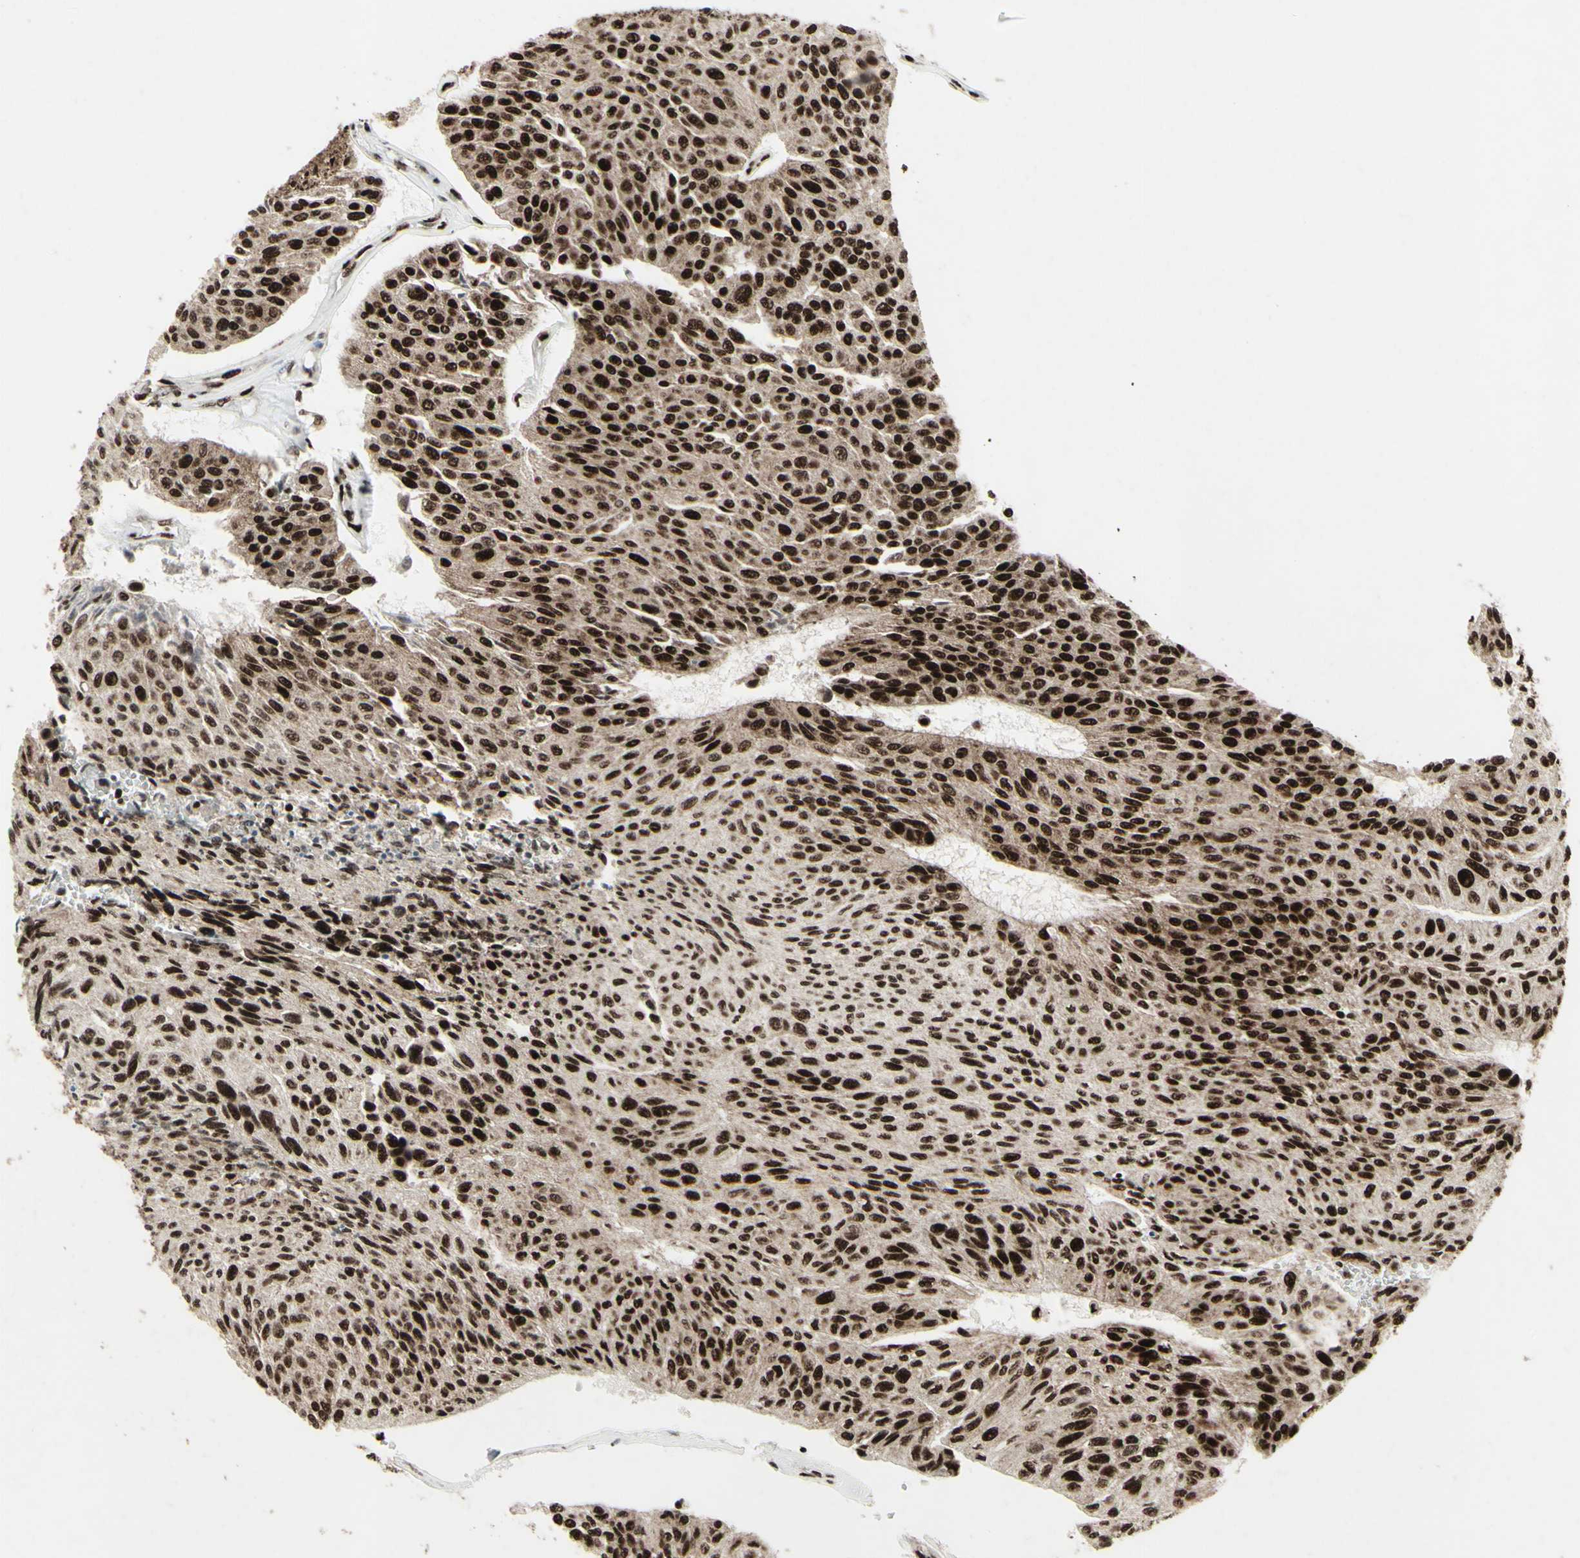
{"staining": {"intensity": "strong", "quantity": ">75%", "location": "cytoplasmic/membranous,nuclear"}, "tissue": "urothelial cancer", "cell_type": "Tumor cells", "image_type": "cancer", "snomed": [{"axis": "morphology", "description": "Urothelial carcinoma, High grade"}, {"axis": "topography", "description": "Urinary bladder"}], "caption": "IHC micrograph of human high-grade urothelial carcinoma stained for a protein (brown), which demonstrates high levels of strong cytoplasmic/membranous and nuclear expression in approximately >75% of tumor cells.", "gene": "U2AF2", "patient": {"sex": "male", "age": 66}}